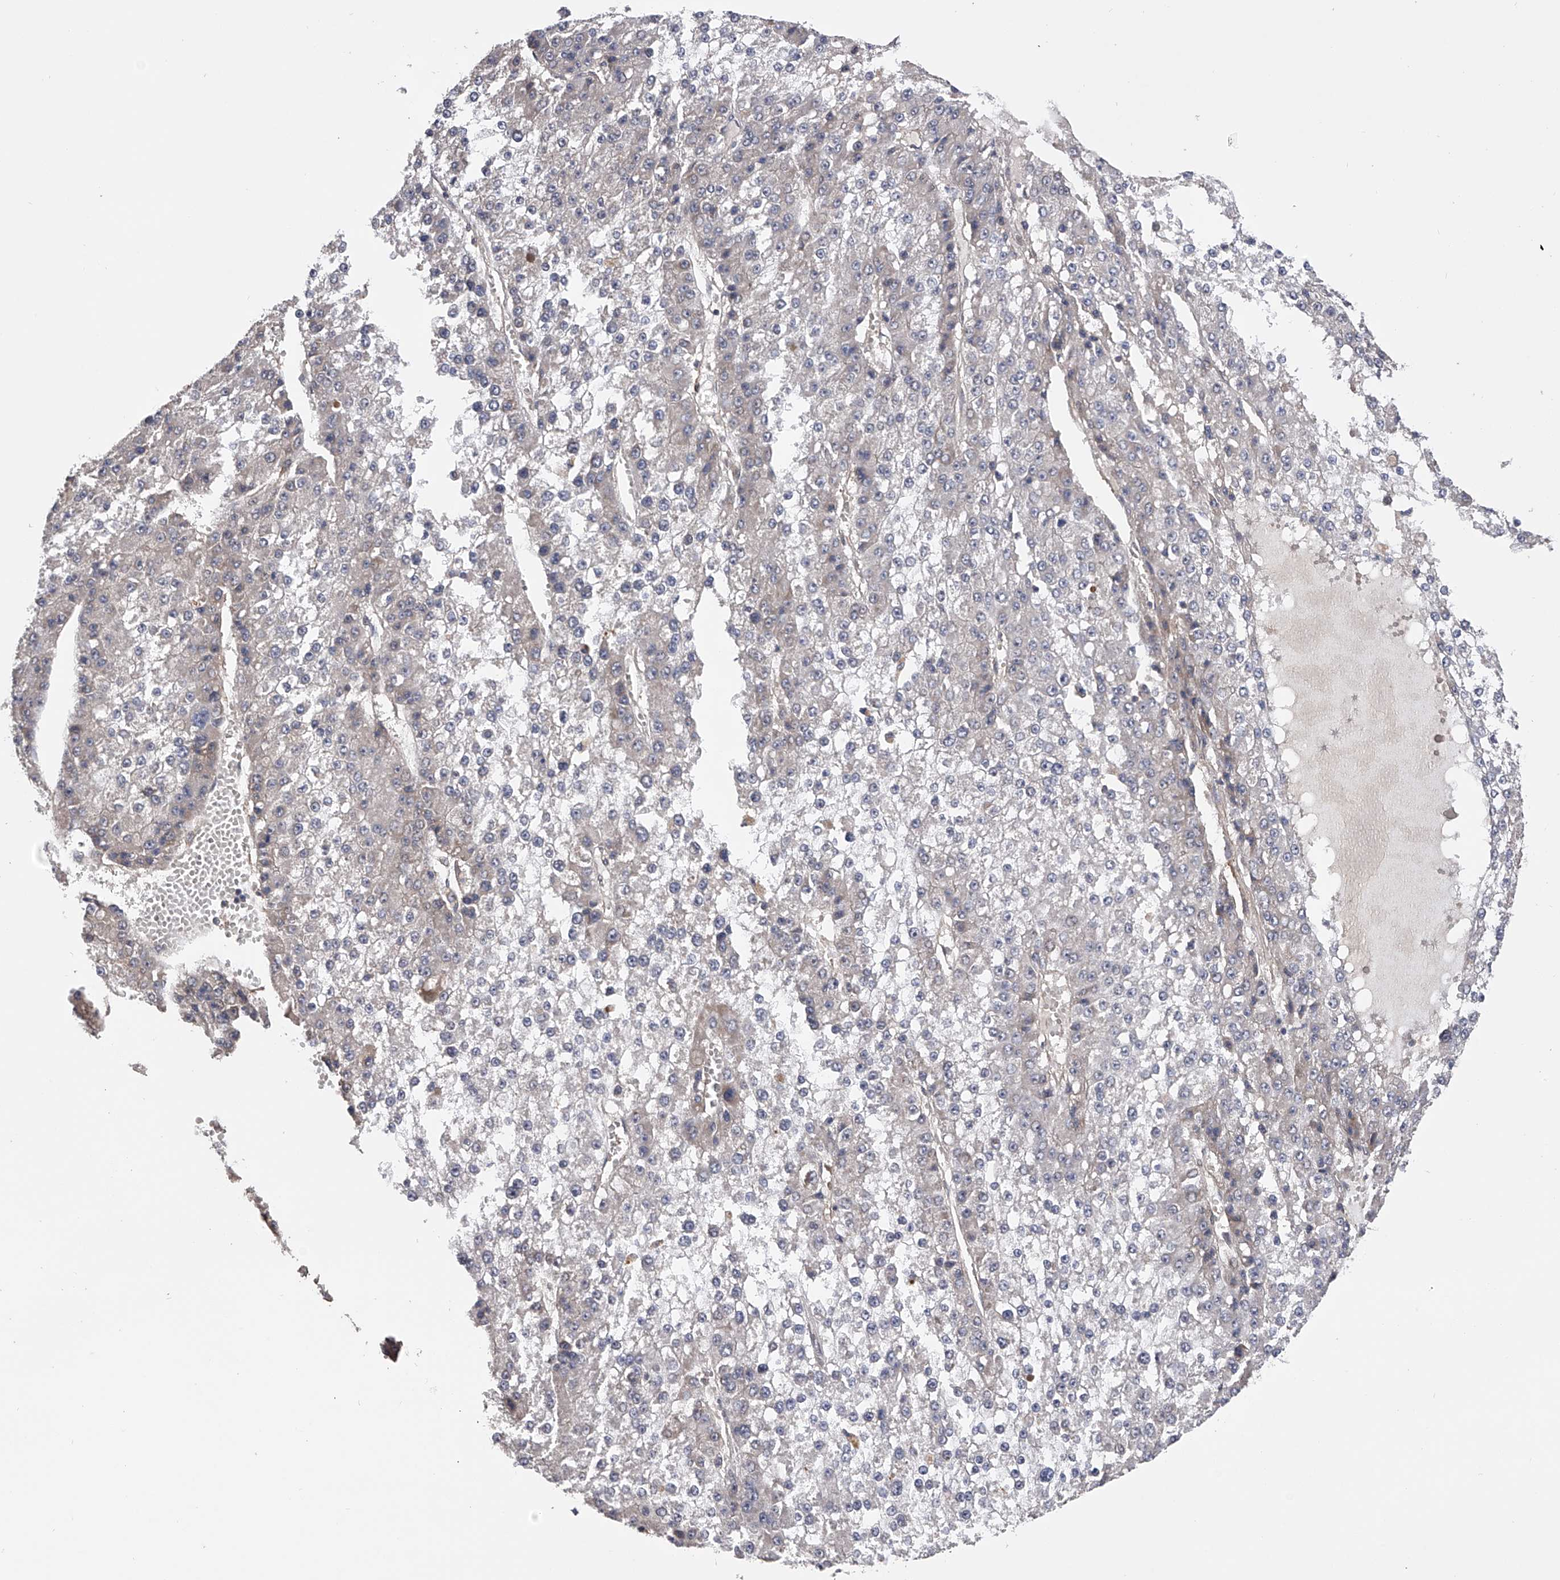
{"staining": {"intensity": "negative", "quantity": "none", "location": "none"}, "tissue": "liver cancer", "cell_type": "Tumor cells", "image_type": "cancer", "snomed": [{"axis": "morphology", "description": "Carcinoma, Hepatocellular, NOS"}, {"axis": "topography", "description": "Liver"}], "caption": "Liver cancer was stained to show a protein in brown. There is no significant positivity in tumor cells.", "gene": "CFAP298", "patient": {"sex": "female", "age": 73}}